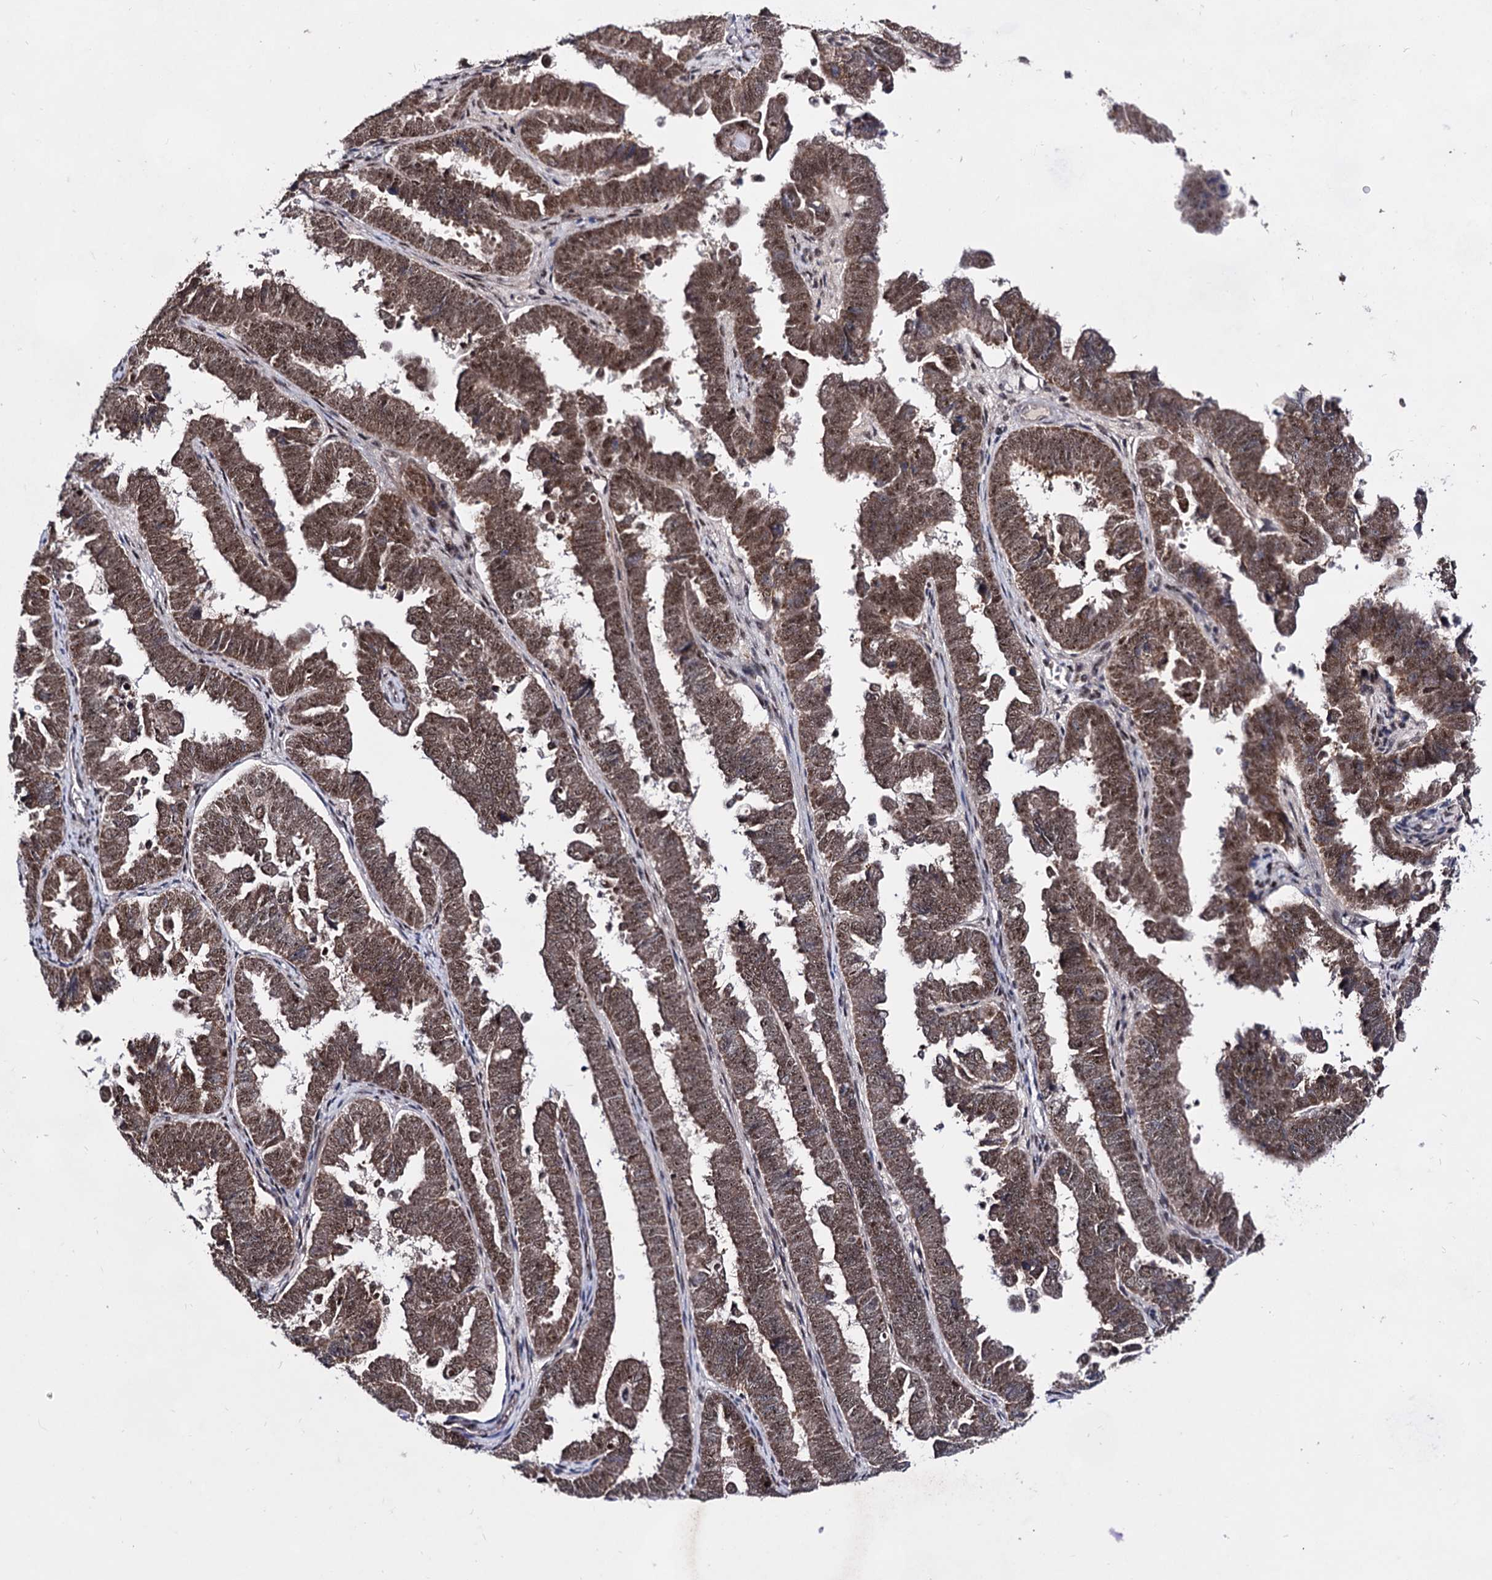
{"staining": {"intensity": "moderate", "quantity": ">75%", "location": "cytoplasmic/membranous,nuclear"}, "tissue": "endometrial cancer", "cell_type": "Tumor cells", "image_type": "cancer", "snomed": [{"axis": "morphology", "description": "Adenocarcinoma, NOS"}, {"axis": "topography", "description": "Endometrium"}], "caption": "Approximately >75% of tumor cells in human endometrial cancer exhibit moderate cytoplasmic/membranous and nuclear protein expression as visualized by brown immunohistochemical staining.", "gene": "EXOSC10", "patient": {"sex": "female", "age": 75}}